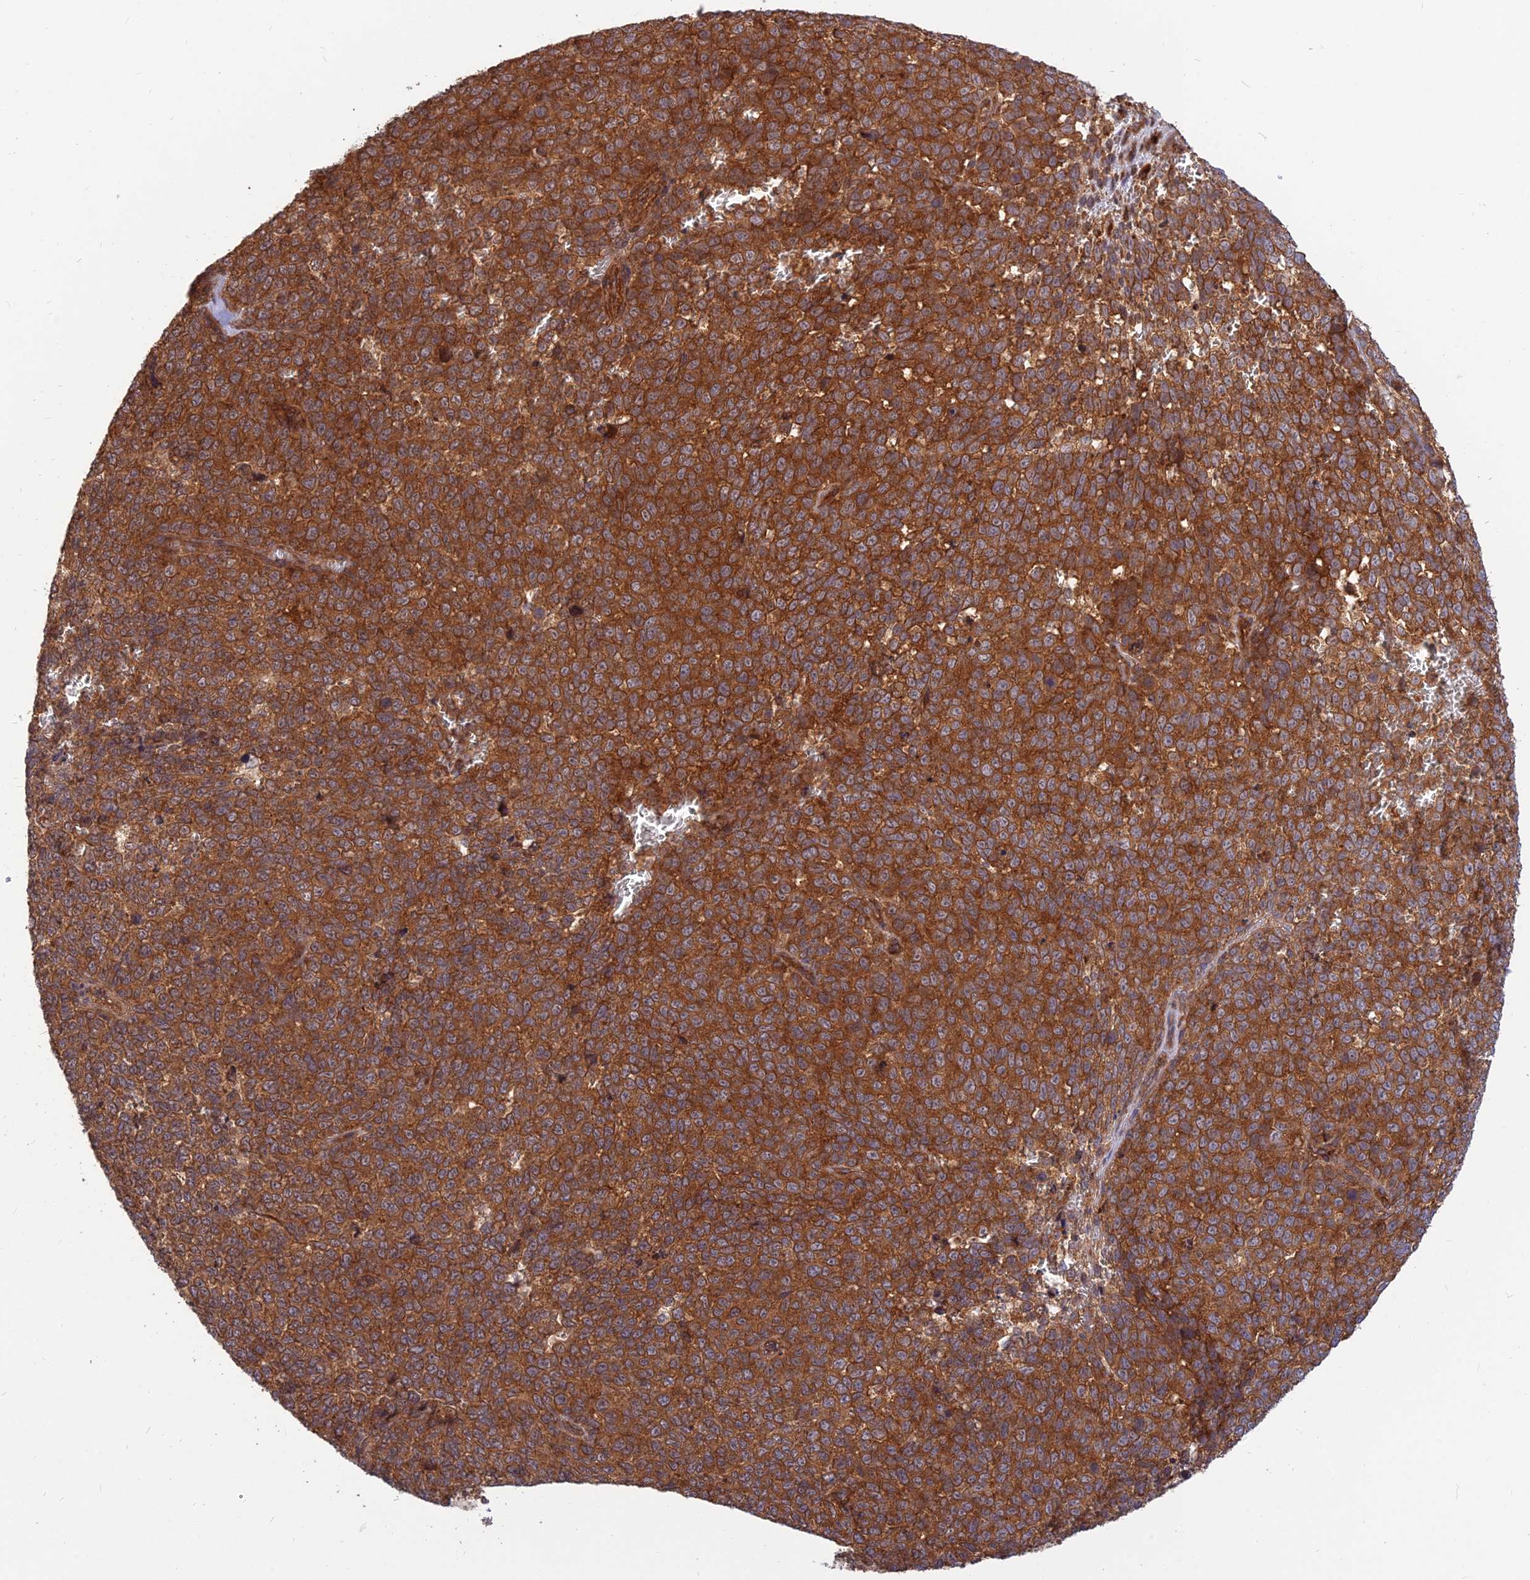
{"staining": {"intensity": "strong", "quantity": ">75%", "location": "cytoplasmic/membranous"}, "tissue": "melanoma", "cell_type": "Tumor cells", "image_type": "cancer", "snomed": [{"axis": "morphology", "description": "Malignant melanoma, NOS"}, {"axis": "topography", "description": "Nose, NOS"}], "caption": "Immunohistochemistry staining of melanoma, which exhibits high levels of strong cytoplasmic/membranous staining in approximately >75% of tumor cells indicating strong cytoplasmic/membranous protein expression. The staining was performed using DAB (brown) for protein detection and nuclei were counterstained in hematoxylin (blue).", "gene": "RELCH", "patient": {"sex": "female", "age": 48}}